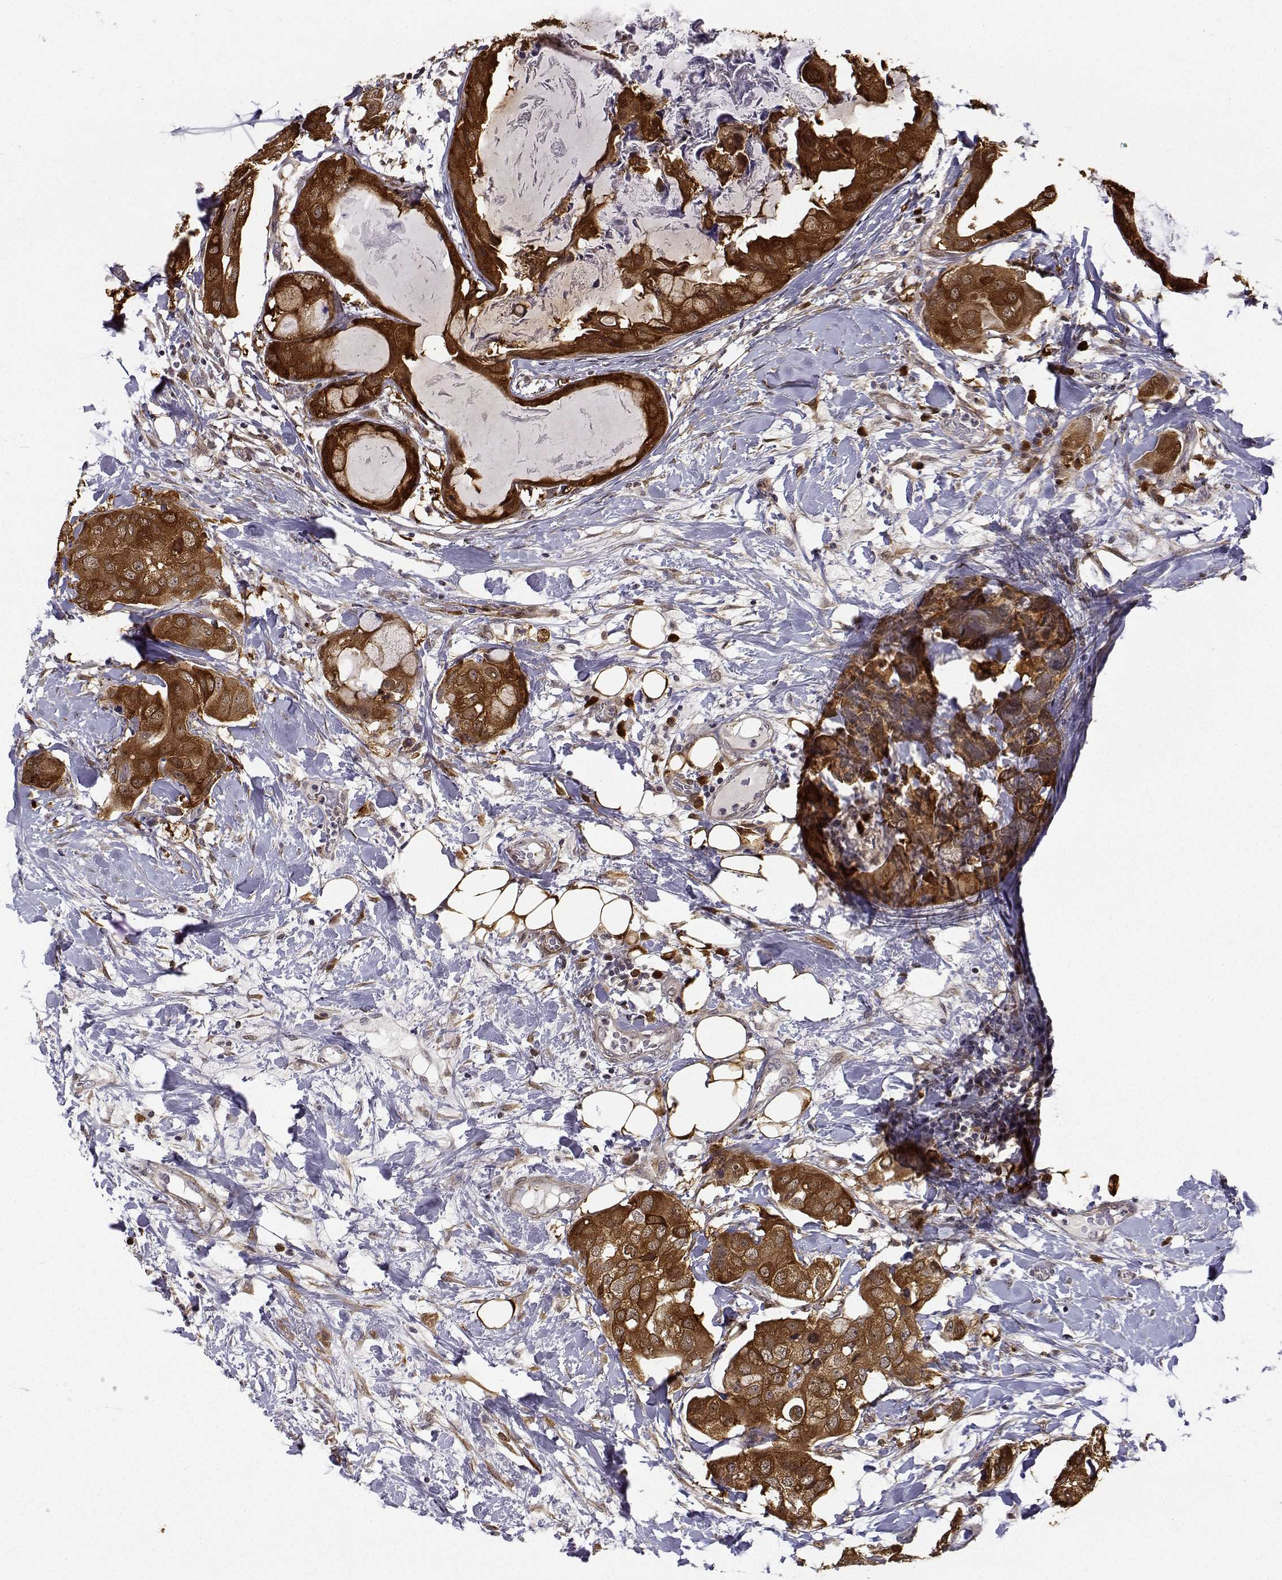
{"staining": {"intensity": "strong", "quantity": ">75%", "location": "cytoplasmic/membranous"}, "tissue": "breast cancer", "cell_type": "Tumor cells", "image_type": "cancer", "snomed": [{"axis": "morphology", "description": "Normal tissue, NOS"}, {"axis": "morphology", "description": "Duct carcinoma"}, {"axis": "topography", "description": "Breast"}], "caption": "Strong cytoplasmic/membranous expression for a protein is seen in approximately >75% of tumor cells of breast cancer using IHC.", "gene": "PHGDH", "patient": {"sex": "female", "age": 40}}